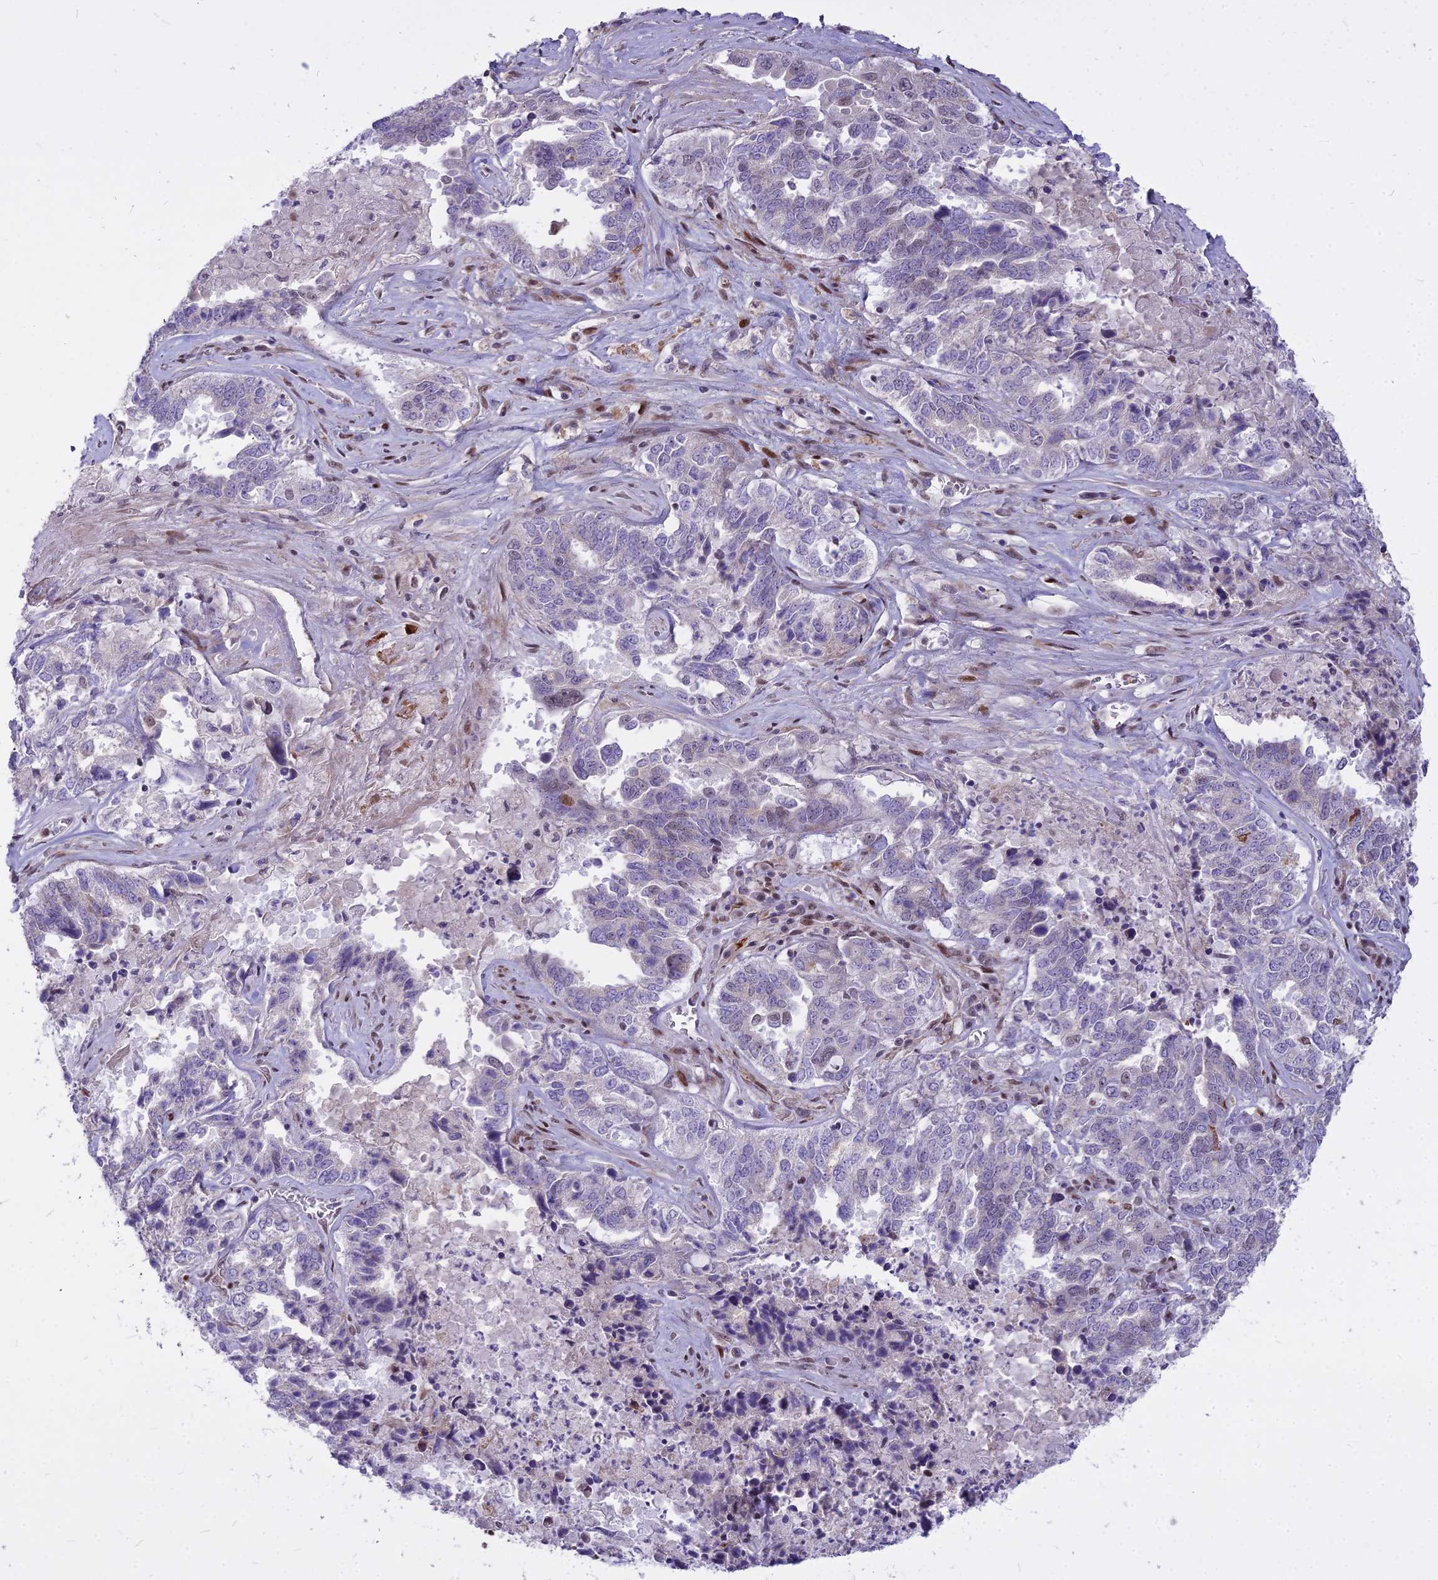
{"staining": {"intensity": "weak", "quantity": "<25%", "location": "nuclear"}, "tissue": "ovarian cancer", "cell_type": "Tumor cells", "image_type": "cancer", "snomed": [{"axis": "morphology", "description": "Carcinoma, endometroid"}, {"axis": "topography", "description": "Ovary"}], "caption": "Immunohistochemistry photomicrograph of neoplastic tissue: ovarian cancer stained with DAB (3,3'-diaminobenzidine) reveals no significant protein positivity in tumor cells.", "gene": "ALG10", "patient": {"sex": "female", "age": 62}}